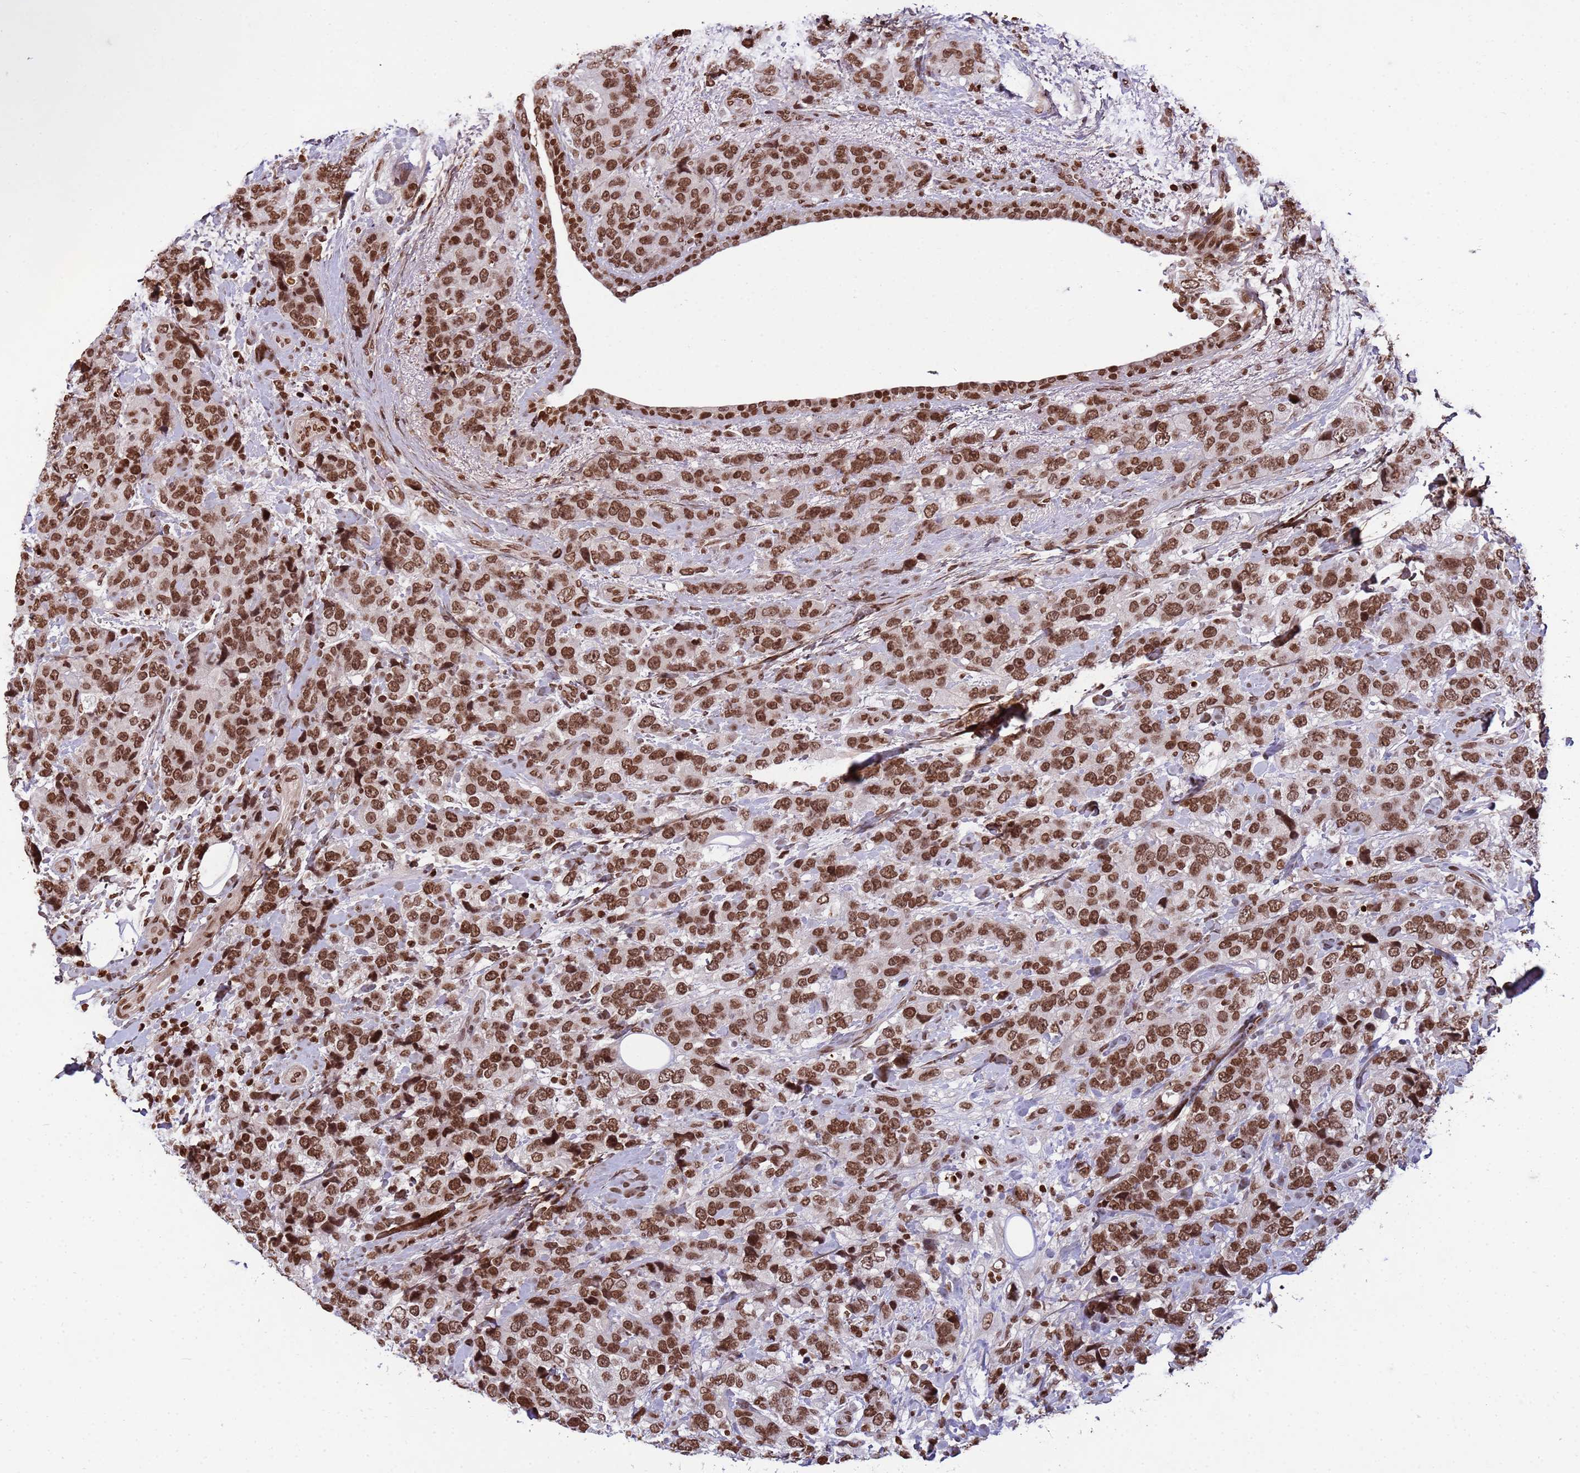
{"staining": {"intensity": "strong", "quantity": ">75%", "location": "nuclear"}, "tissue": "breast cancer", "cell_type": "Tumor cells", "image_type": "cancer", "snomed": [{"axis": "morphology", "description": "Lobular carcinoma"}, {"axis": "topography", "description": "Breast"}], "caption": "An immunohistochemistry histopathology image of neoplastic tissue is shown. Protein staining in brown labels strong nuclear positivity in lobular carcinoma (breast) within tumor cells.", "gene": "H3-3B", "patient": {"sex": "female", "age": 59}}